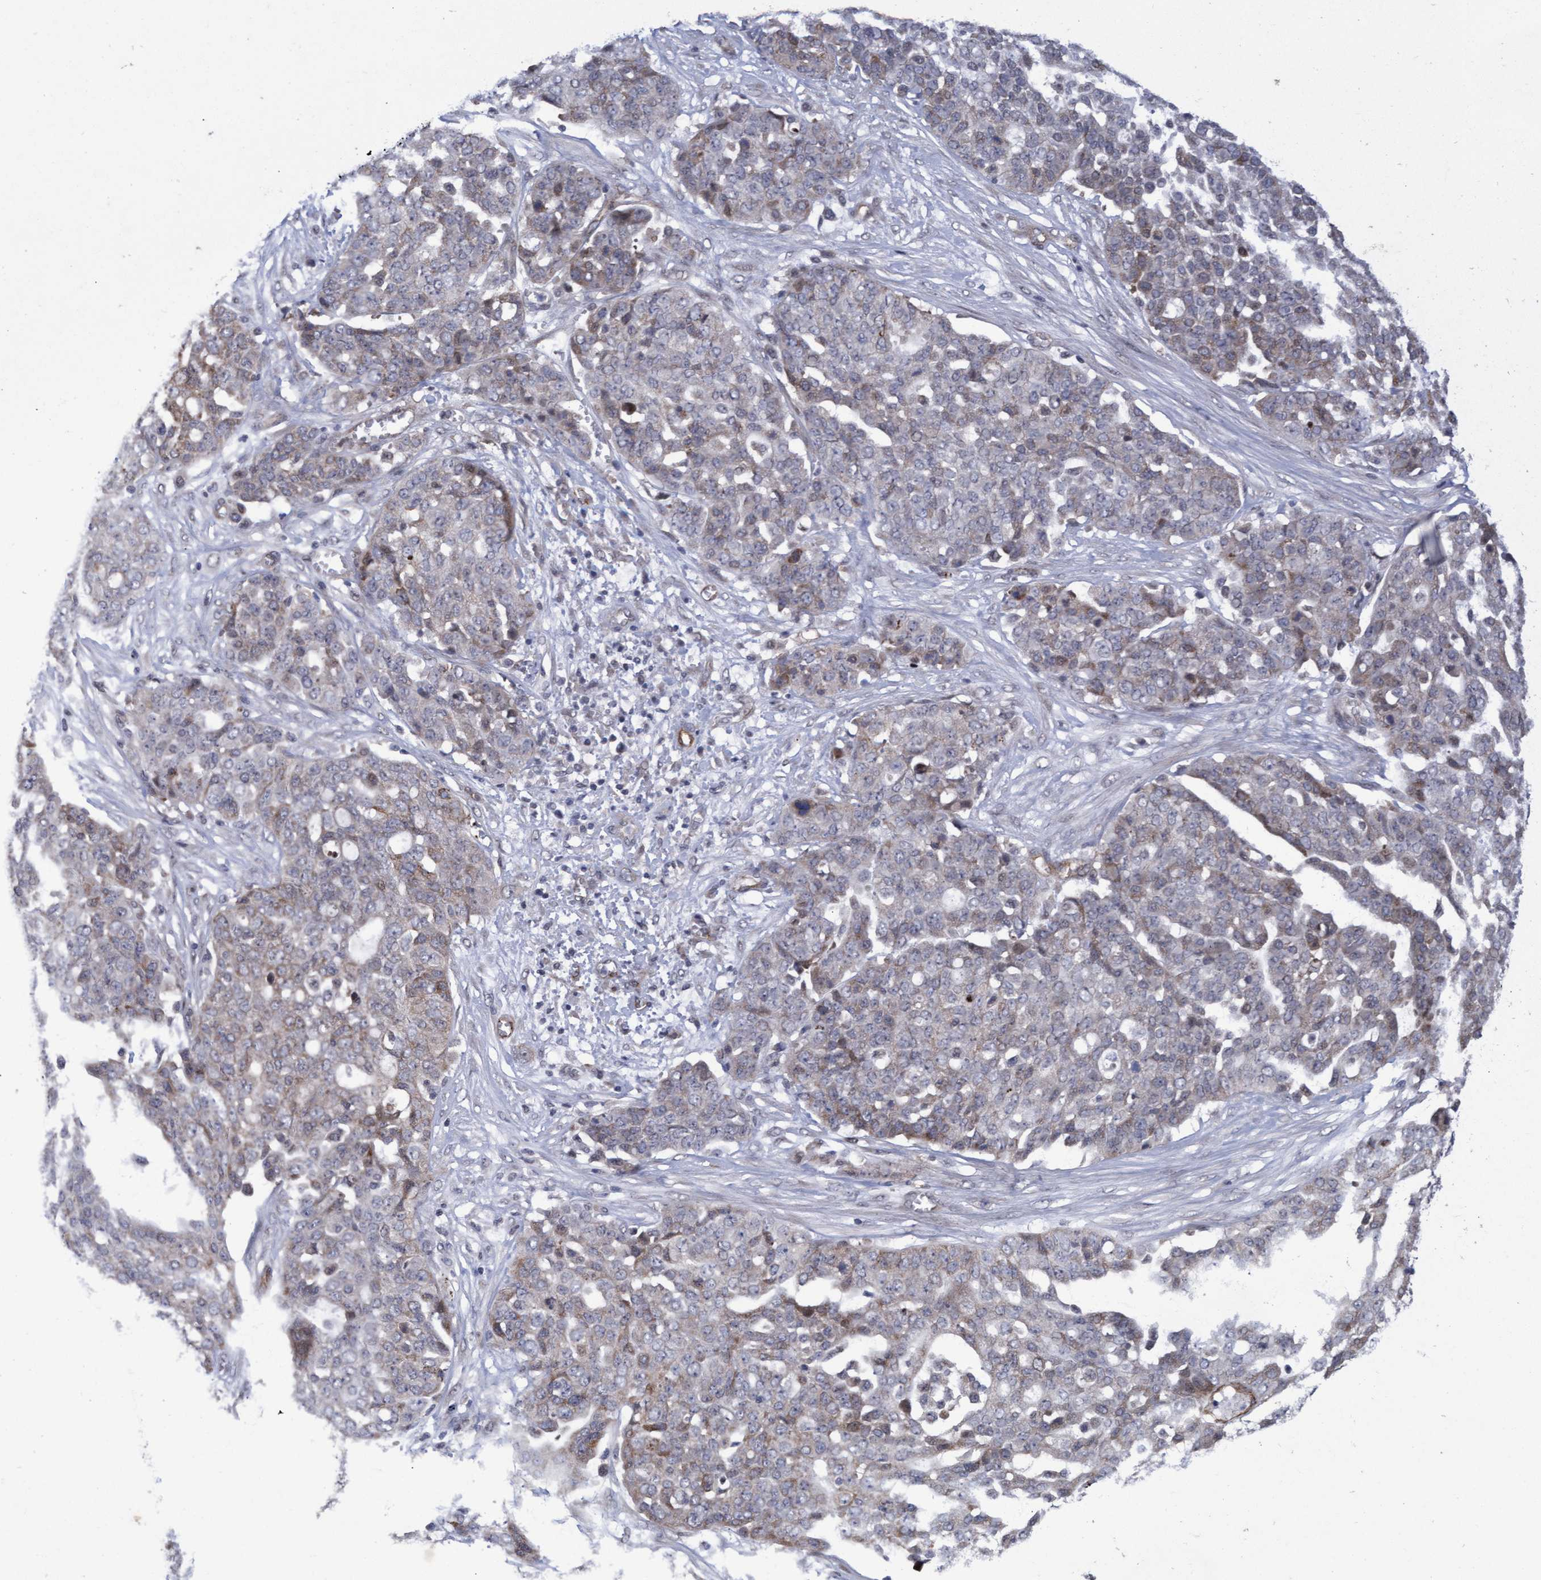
{"staining": {"intensity": "weak", "quantity": "<25%", "location": "cytoplasmic/membranous"}, "tissue": "ovarian cancer", "cell_type": "Tumor cells", "image_type": "cancer", "snomed": [{"axis": "morphology", "description": "Cystadenocarcinoma, serous, NOS"}, {"axis": "topography", "description": "Soft tissue"}, {"axis": "topography", "description": "Ovary"}], "caption": "Histopathology image shows no significant protein positivity in tumor cells of ovarian serous cystadenocarcinoma. Brightfield microscopy of immunohistochemistry (IHC) stained with DAB (brown) and hematoxylin (blue), captured at high magnification.", "gene": "ZNF750", "patient": {"sex": "female", "age": 57}}